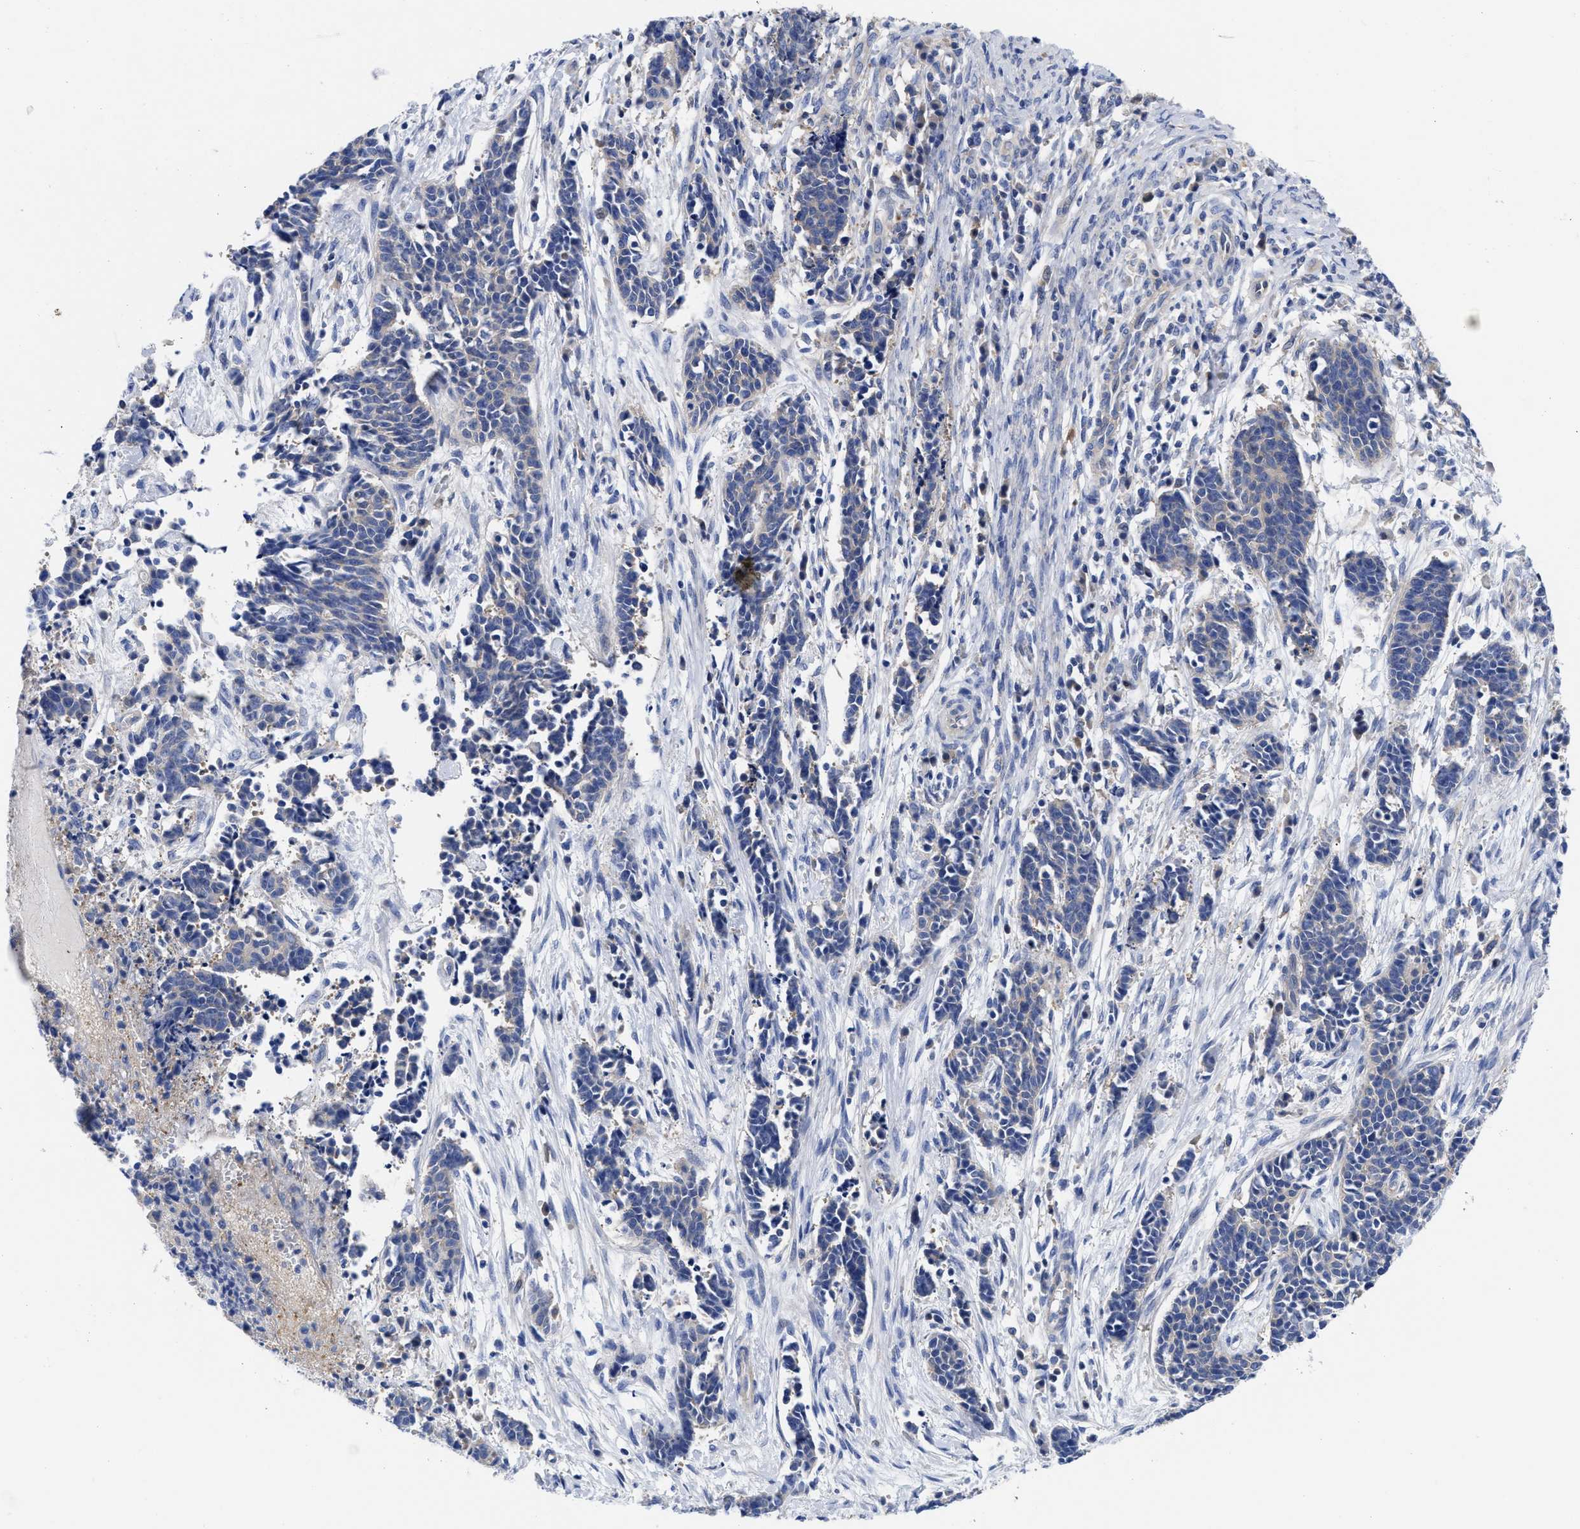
{"staining": {"intensity": "negative", "quantity": "none", "location": "none"}, "tissue": "cervical cancer", "cell_type": "Tumor cells", "image_type": "cancer", "snomed": [{"axis": "morphology", "description": "Squamous cell carcinoma, NOS"}, {"axis": "topography", "description": "Cervix"}], "caption": "Tumor cells are negative for brown protein staining in squamous cell carcinoma (cervical). Brightfield microscopy of IHC stained with DAB (brown) and hematoxylin (blue), captured at high magnification.", "gene": "RBKS", "patient": {"sex": "female", "age": 35}}